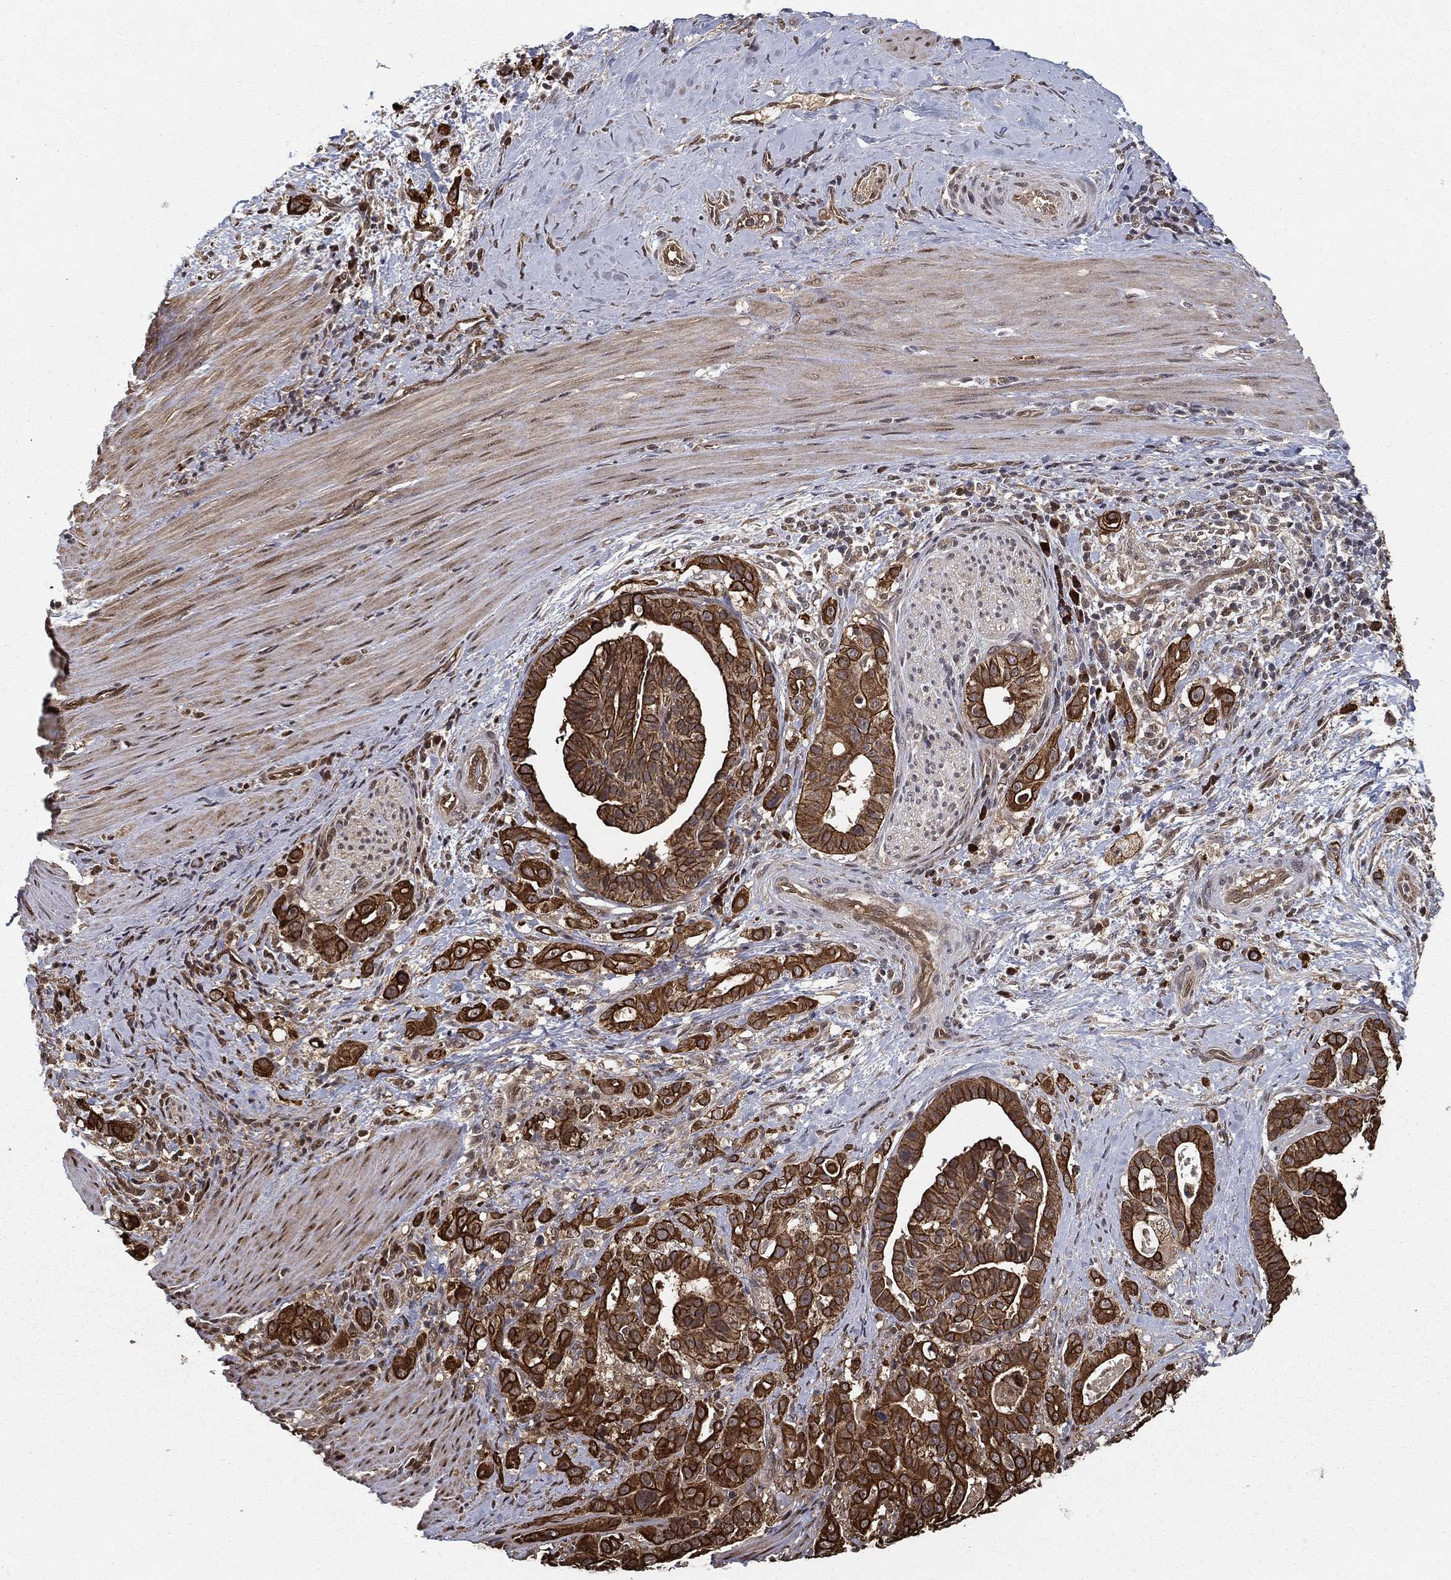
{"staining": {"intensity": "strong", "quantity": ">75%", "location": "cytoplasmic/membranous"}, "tissue": "stomach cancer", "cell_type": "Tumor cells", "image_type": "cancer", "snomed": [{"axis": "morphology", "description": "Adenocarcinoma, NOS"}, {"axis": "topography", "description": "Stomach"}], "caption": "Strong cytoplasmic/membranous staining for a protein is identified in about >75% of tumor cells of adenocarcinoma (stomach) using immunohistochemistry (IHC).", "gene": "SLC6A6", "patient": {"sex": "male", "age": 48}}